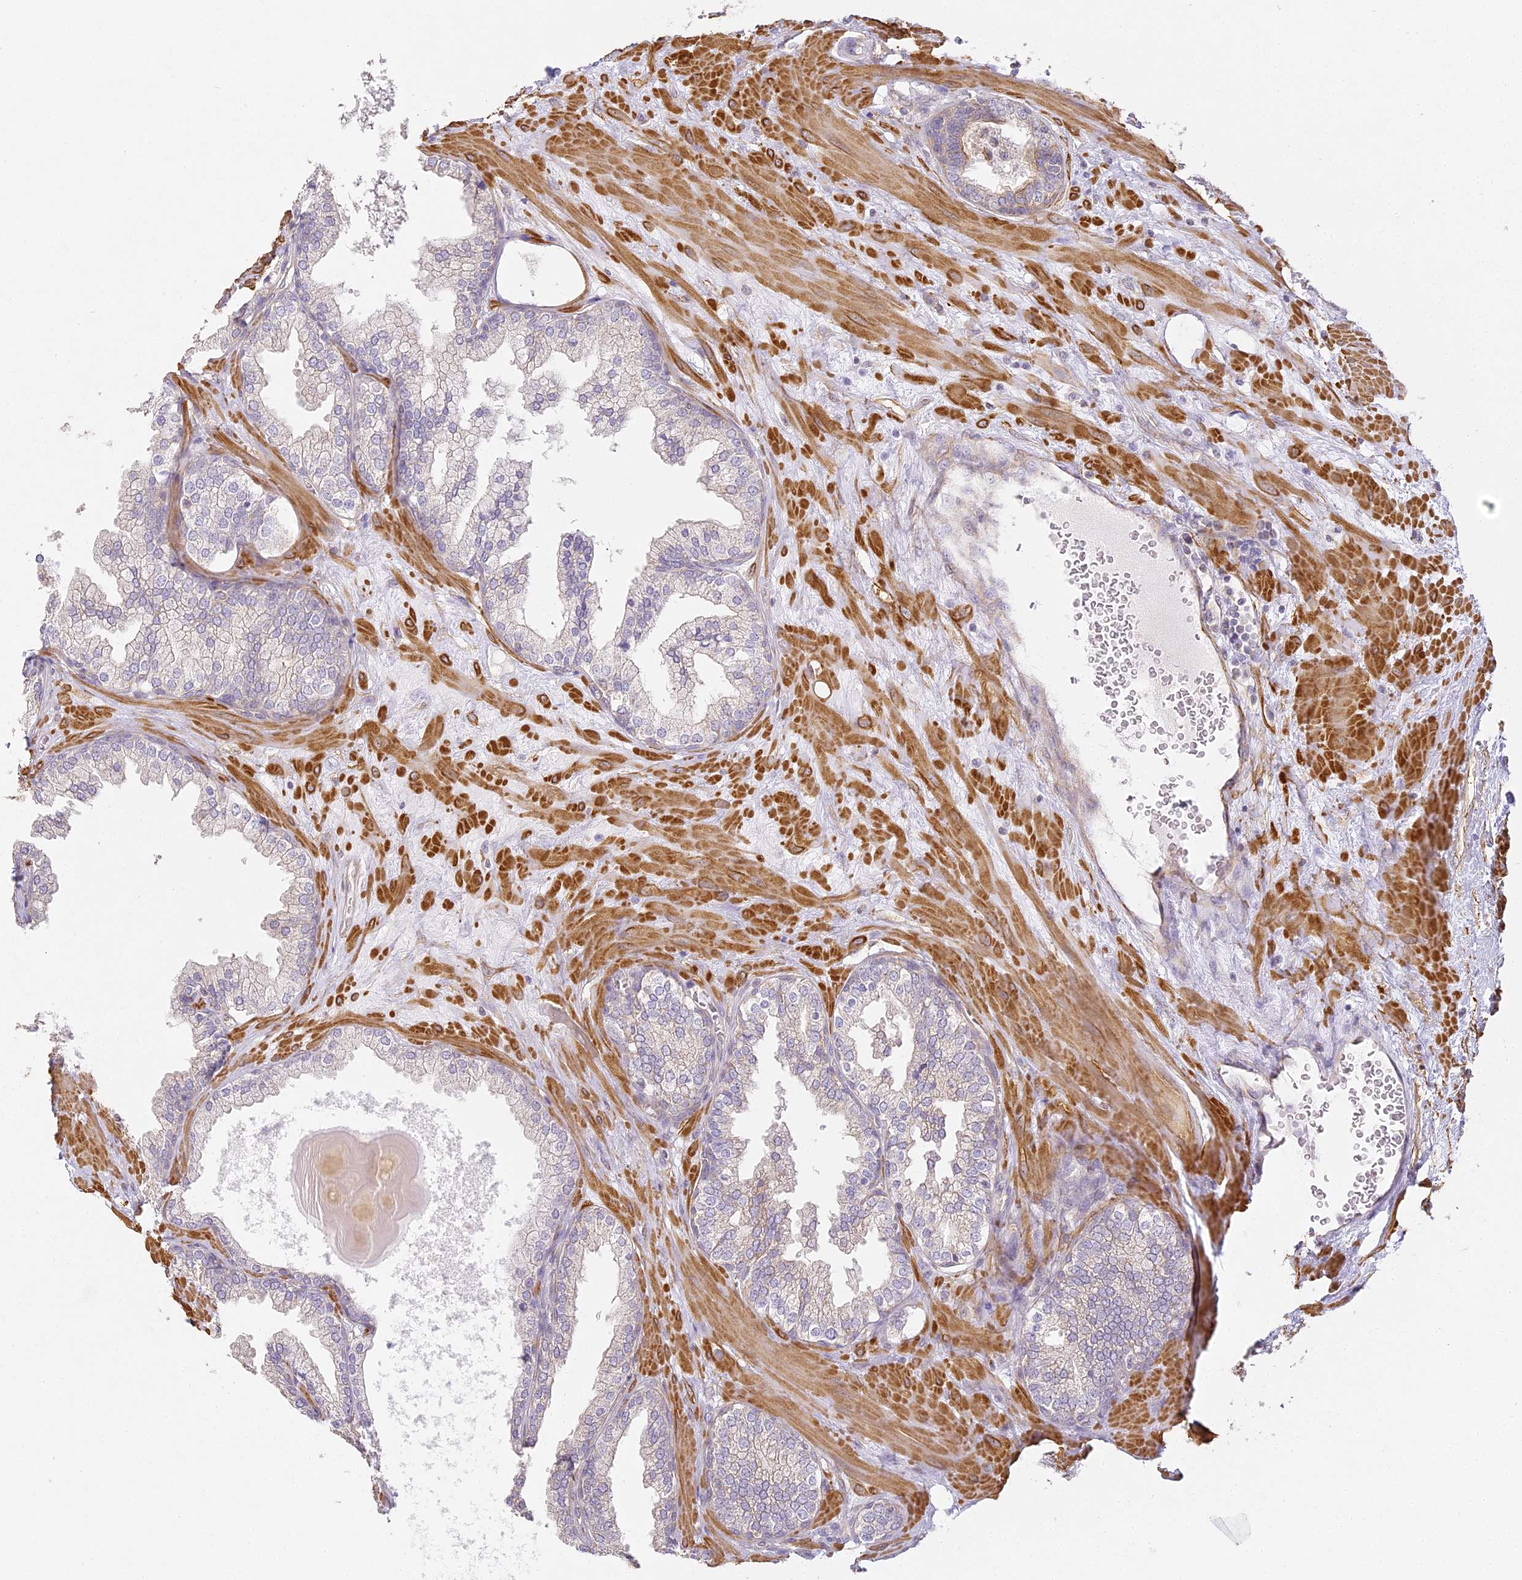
{"staining": {"intensity": "weak", "quantity": "<25%", "location": "cytoplasmic/membranous"}, "tissue": "prostate", "cell_type": "Glandular cells", "image_type": "normal", "snomed": [{"axis": "morphology", "description": "Normal tissue, NOS"}, {"axis": "topography", "description": "Prostate"}], "caption": "The immunohistochemistry (IHC) image has no significant expression in glandular cells of prostate. The staining was performed using DAB (3,3'-diaminobenzidine) to visualize the protein expression in brown, while the nuclei were stained in blue with hematoxylin (Magnification: 20x).", "gene": "MED28", "patient": {"sex": "male", "age": 51}}